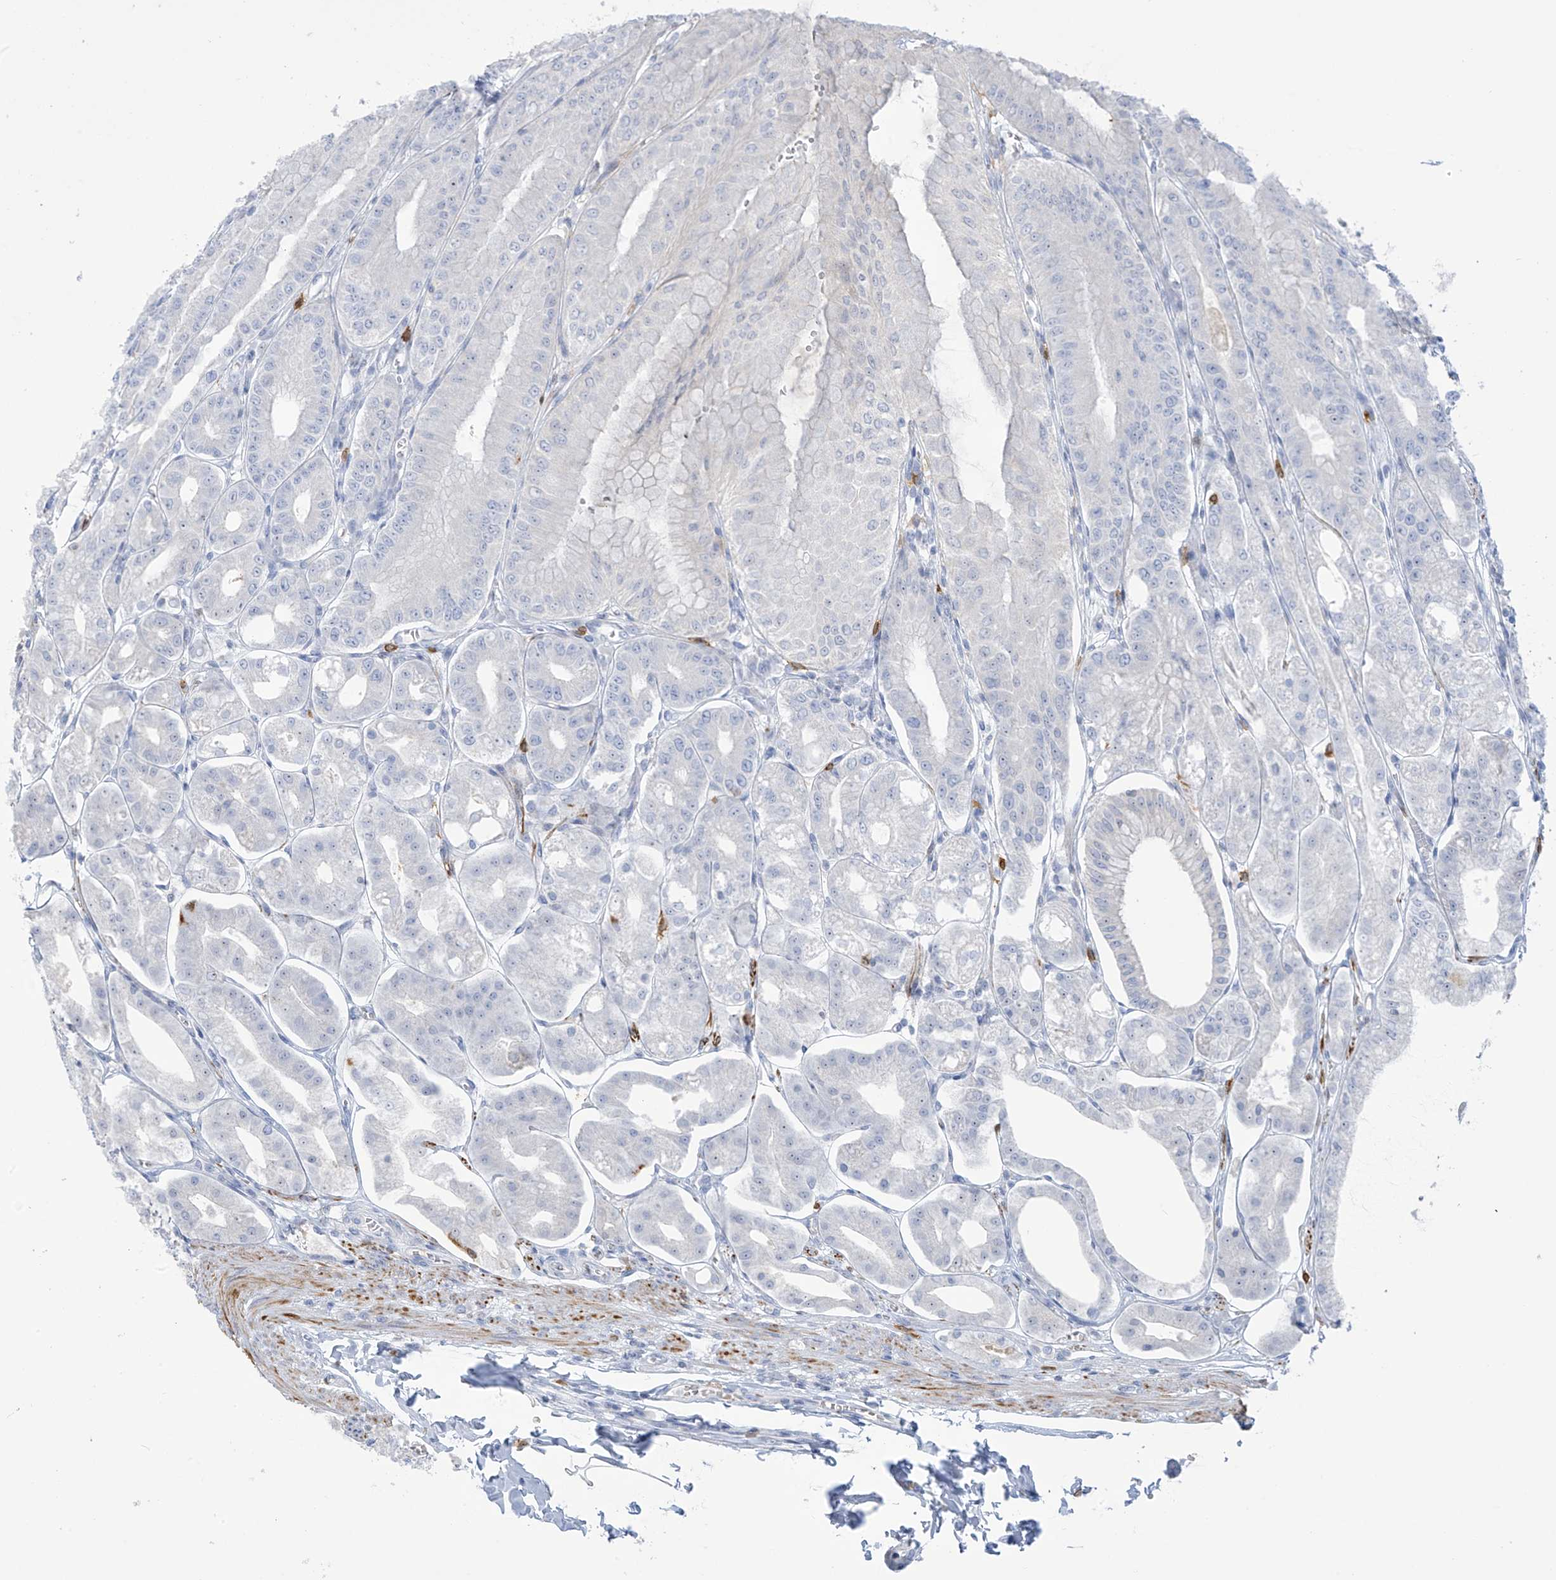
{"staining": {"intensity": "weak", "quantity": "<25%", "location": "cytoplasmic/membranous"}, "tissue": "stomach", "cell_type": "Glandular cells", "image_type": "normal", "snomed": [{"axis": "morphology", "description": "Normal tissue, NOS"}, {"axis": "topography", "description": "Stomach, lower"}], "caption": "The image displays no significant staining in glandular cells of stomach. The staining is performed using DAB (3,3'-diaminobenzidine) brown chromogen with nuclei counter-stained in using hematoxylin.", "gene": "TRMT2B", "patient": {"sex": "male", "age": 71}}